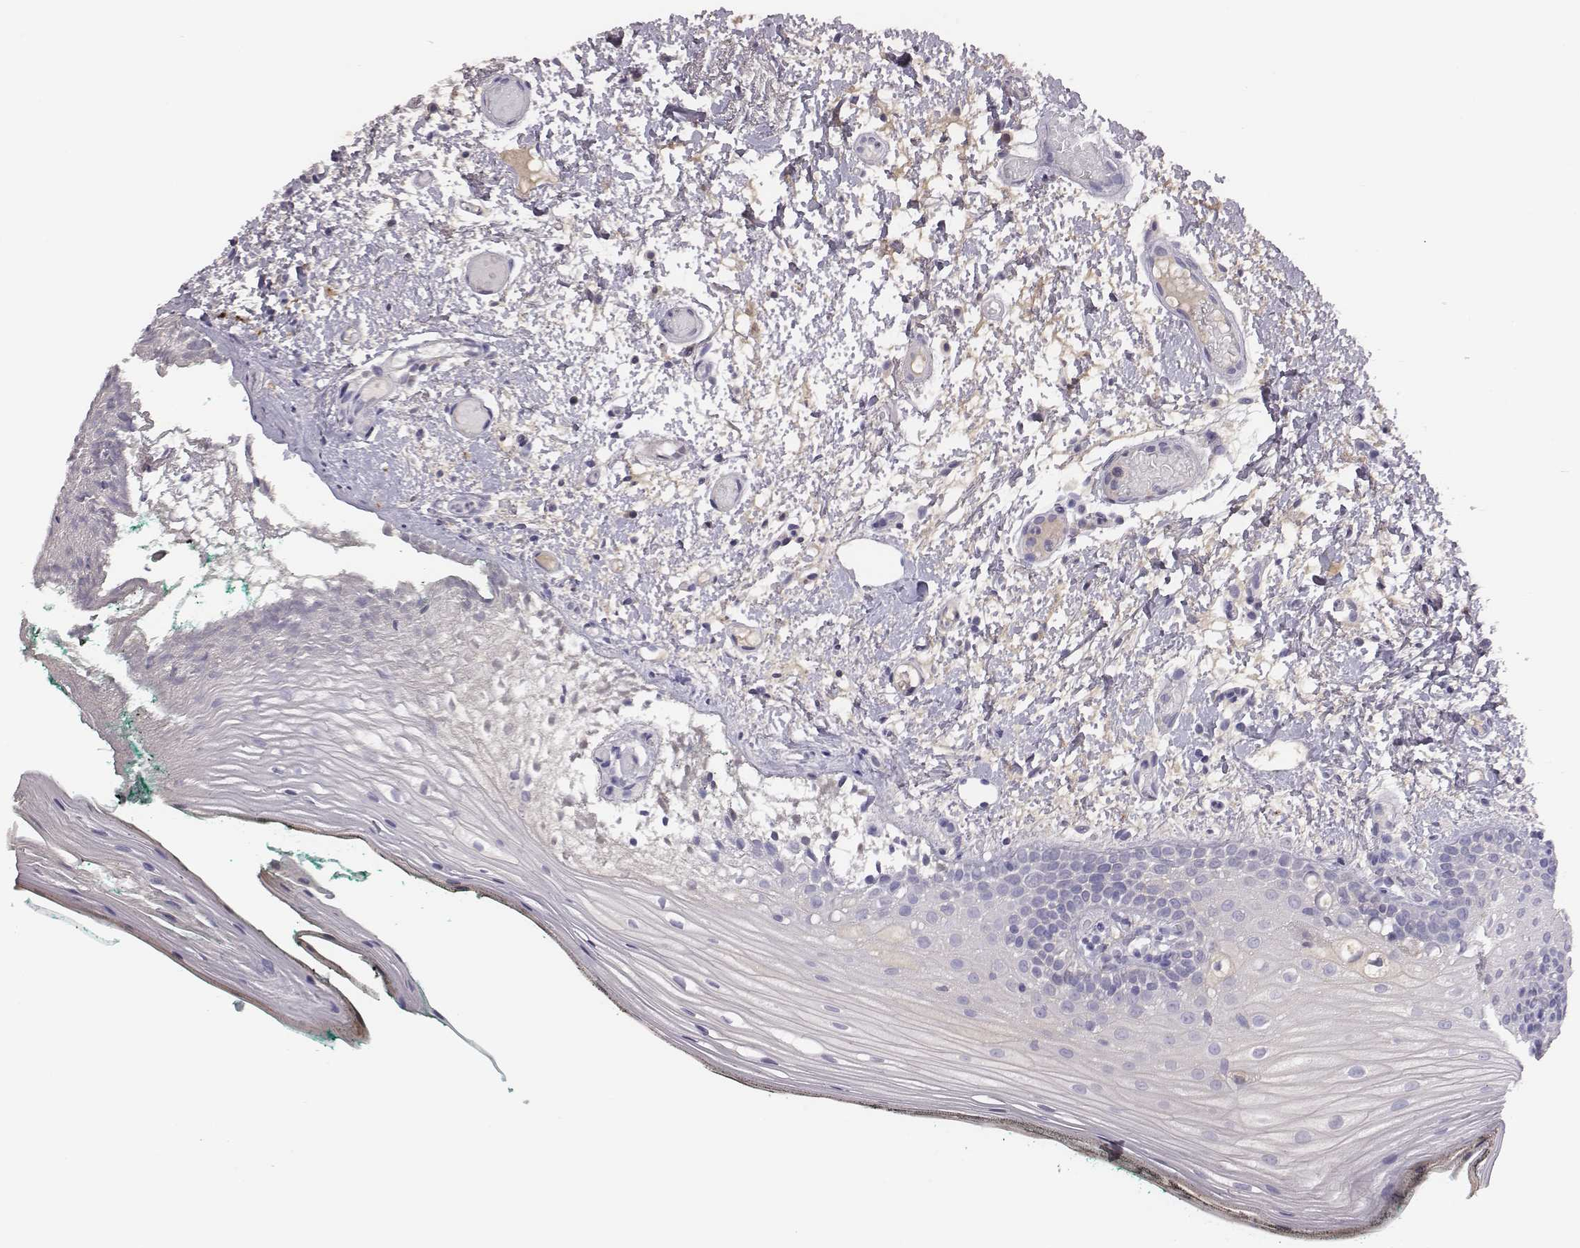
{"staining": {"intensity": "negative", "quantity": "none", "location": "none"}, "tissue": "oral mucosa", "cell_type": "Squamous epithelial cells", "image_type": "normal", "snomed": [{"axis": "morphology", "description": "Normal tissue, NOS"}, {"axis": "topography", "description": "Oral tissue"}], "caption": "Immunohistochemical staining of unremarkable human oral mucosa demonstrates no significant staining in squamous epithelial cells.", "gene": "EN1", "patient": {"sex": "female", "age": 83}}